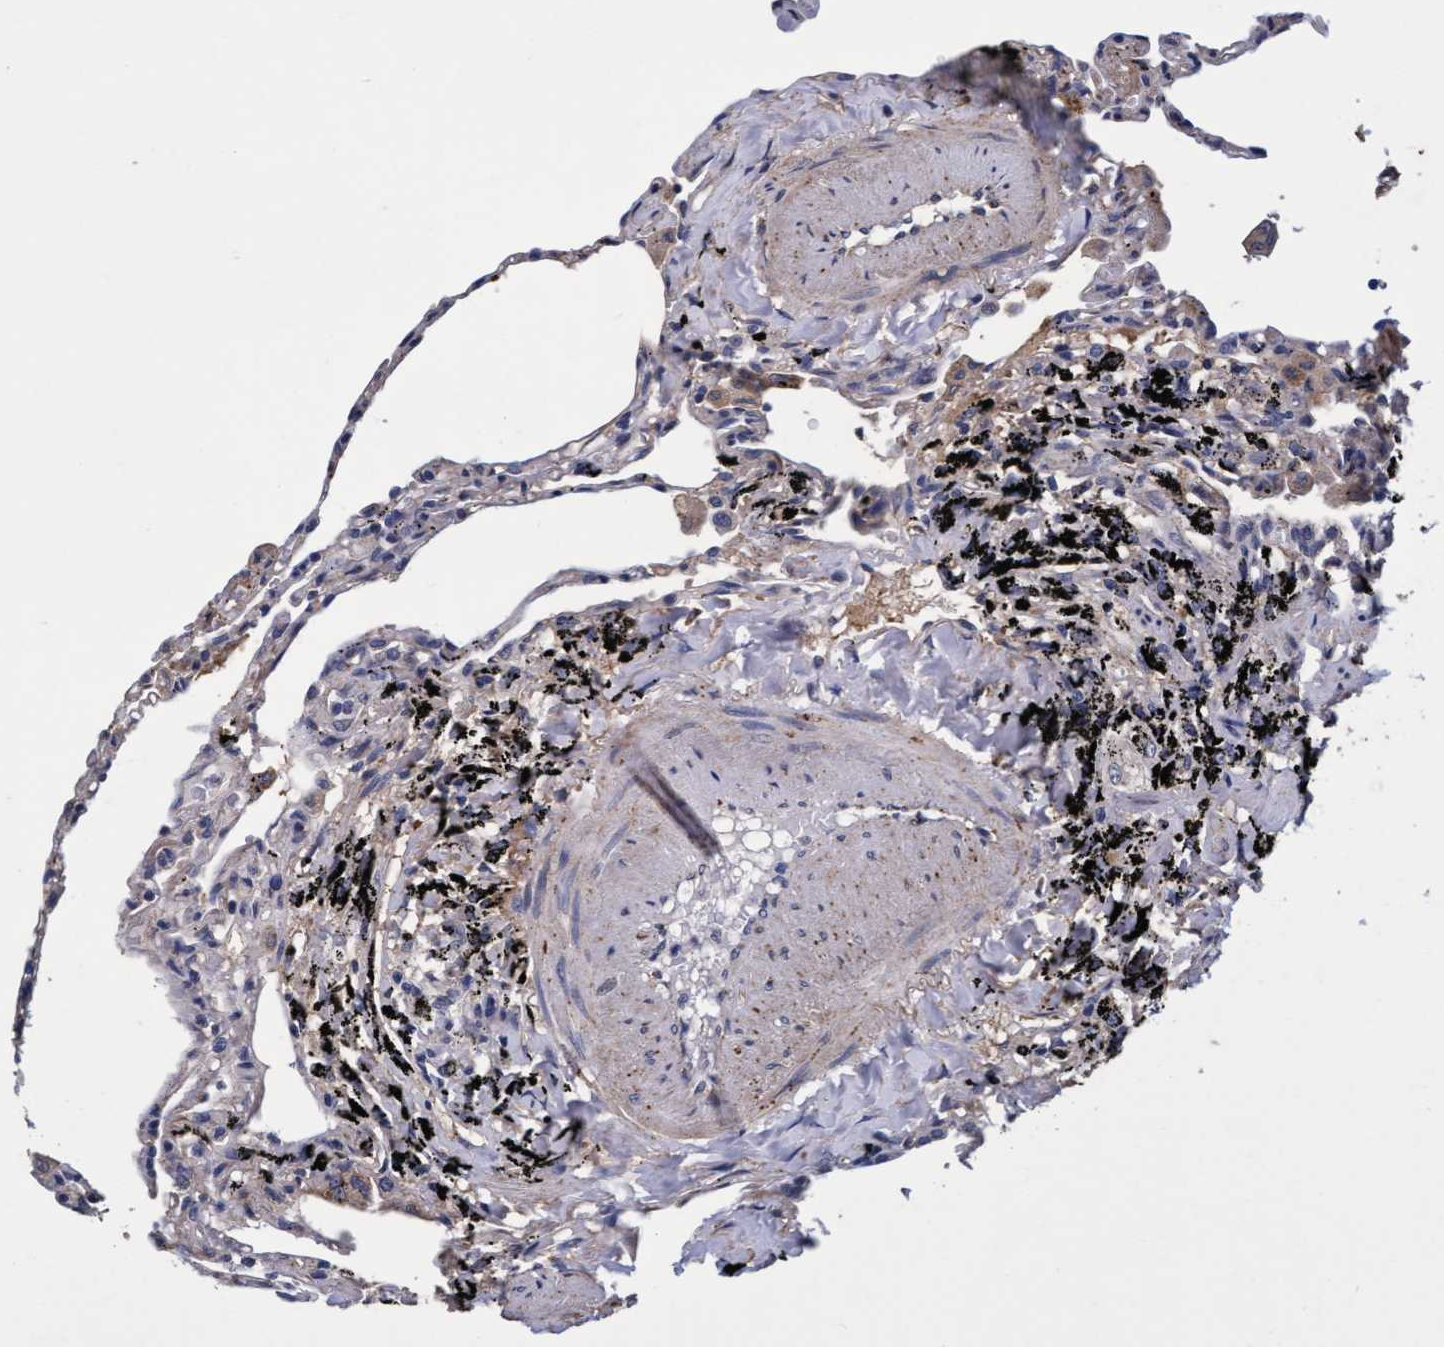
{"staining": {"intensity": "negative", "quantity": "none", "location": "none"}, "tissue": "lung", "cell_type": "Alveolar cells", "image_type": "normal", "snomed": [{"axis": "morphology", "description": "Normal tissue, NOS"}, {"axis": "topography", "description": "Lung"}], "caption": "A high-resolution photomicrograph shows immunohistochemistry (IHC) staining of benign lung, which shows no significant positivity in alveolar cells.", "gene": "CPQ", "patient": {"sex": "male", "age": 59}}